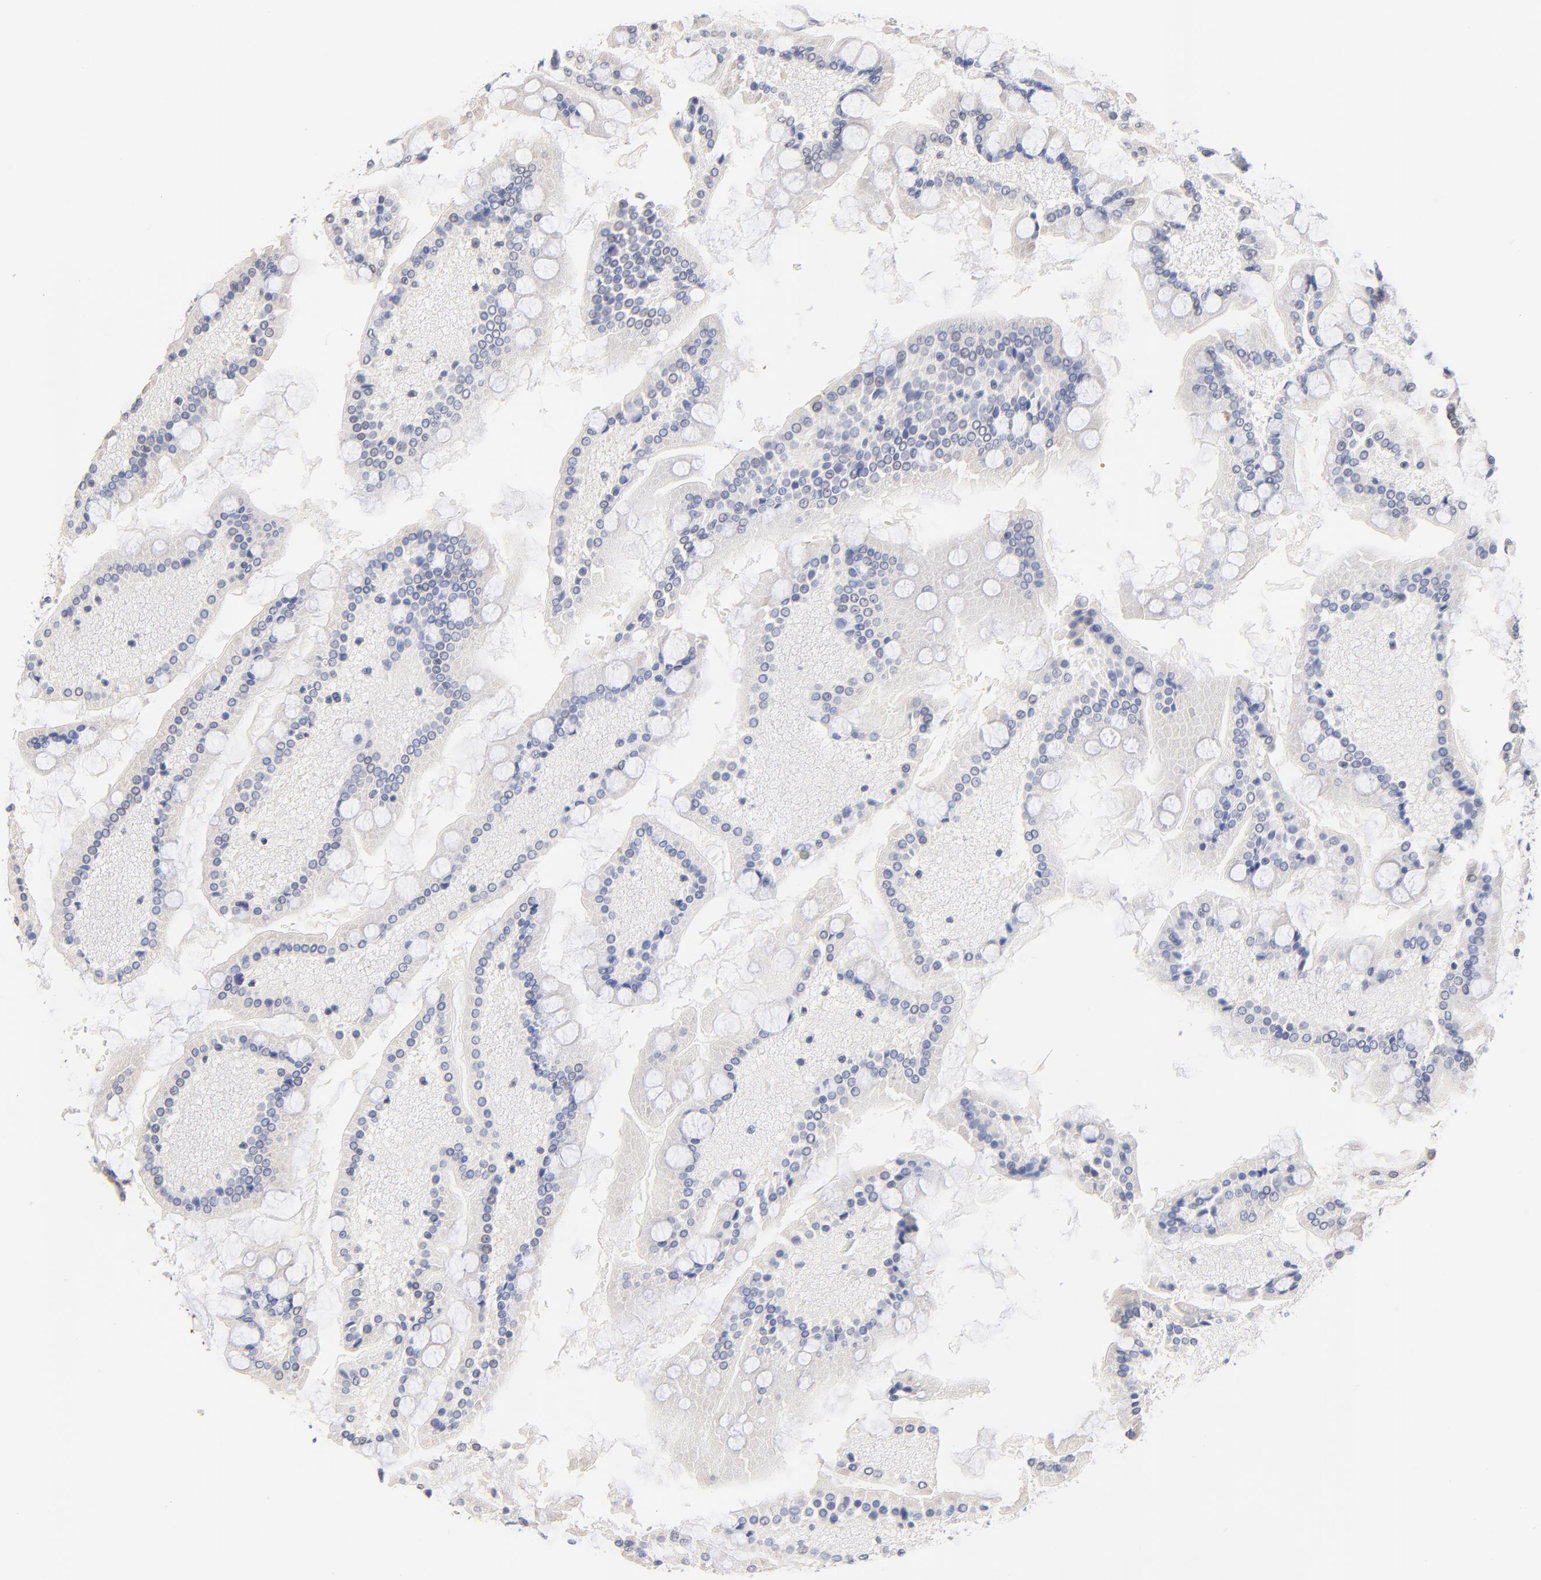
{"staining": {"intensity": "negative", "quantity": "none", "location": "none"}, "tissue": "small intestine", "cell_type": "Glandular cells", "image_type": "normal", "snomed": [{"axis": "morphology", "description": "Normal tissue, NOS"}, {"axis": "topography", "description": "Small intestine"}], "caption": "Immunohistochemistry (IHC) photomicrograph of normal small intestine stained for a protein (brown), which shows no positivity in glandular cells. (Stains: DAB immunohistochemistry (IHC) with hematoxylin counter stain, Microscopy: brightfield microscopy at high magnification).", "gene": "TWNK", "patient": {"sex": "male", "age": 41}}